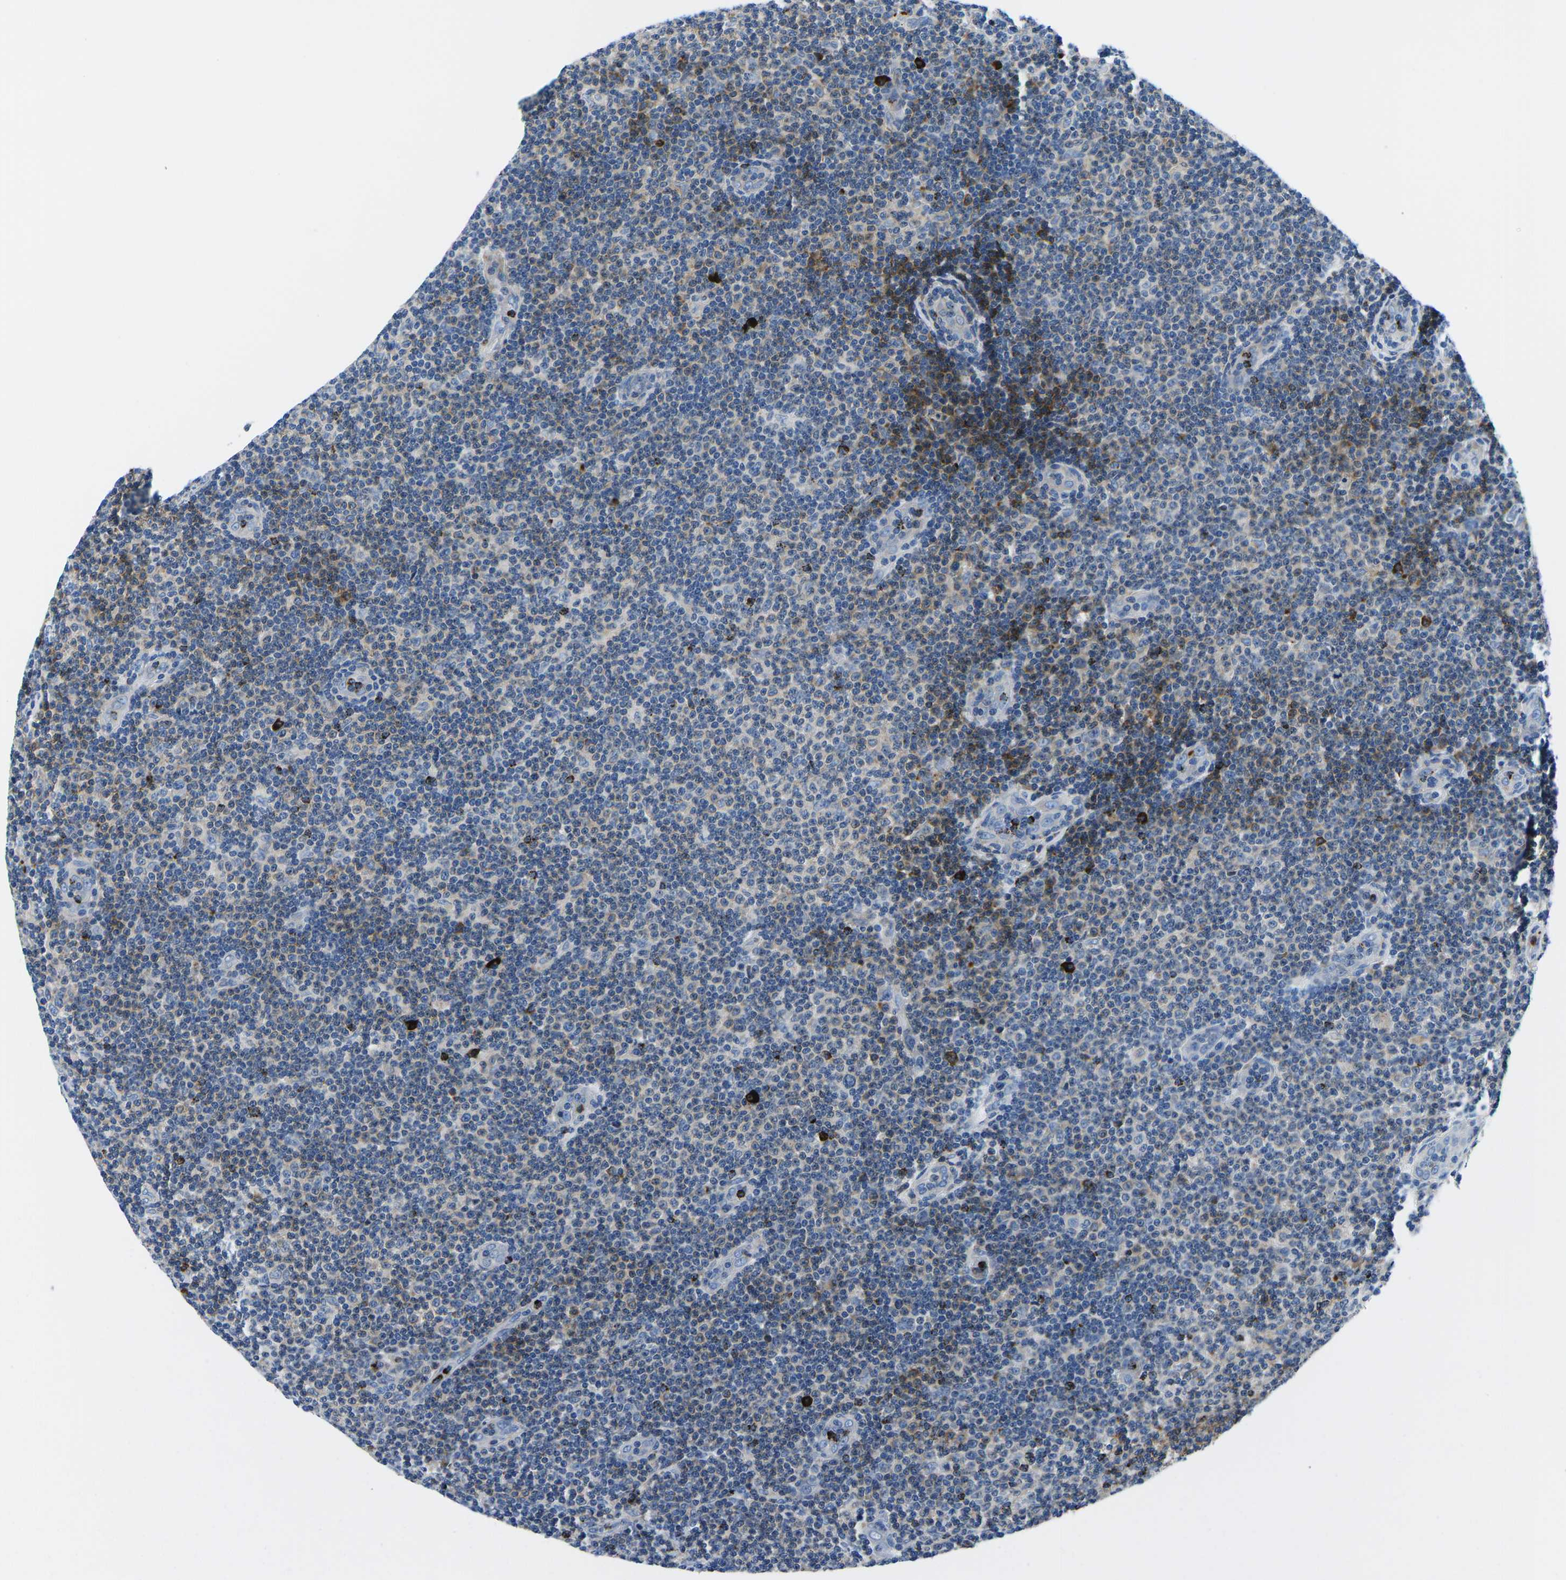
{"staining": {"intensity": "weak", "quantity": "<25%", "location": "cytoplasmic/membranous"}, "tissue": "lymphoma", "cell_type": "Tumor cells", "image_type": "cancer", "snomed": [{"axis": "morphology", "description": "Malignant lymphoma, non-Hodgkin's type, Low grade"}, {"axis": "topography", "description": "Lymph node"}], "caption": "Immunohistochemistry histopathology image of lymphoma stained for a protein (brown), which demonstrates no staining in tumor cells.", "gene": "MC4R", "patient": {"sex": "male", "age": 83}}